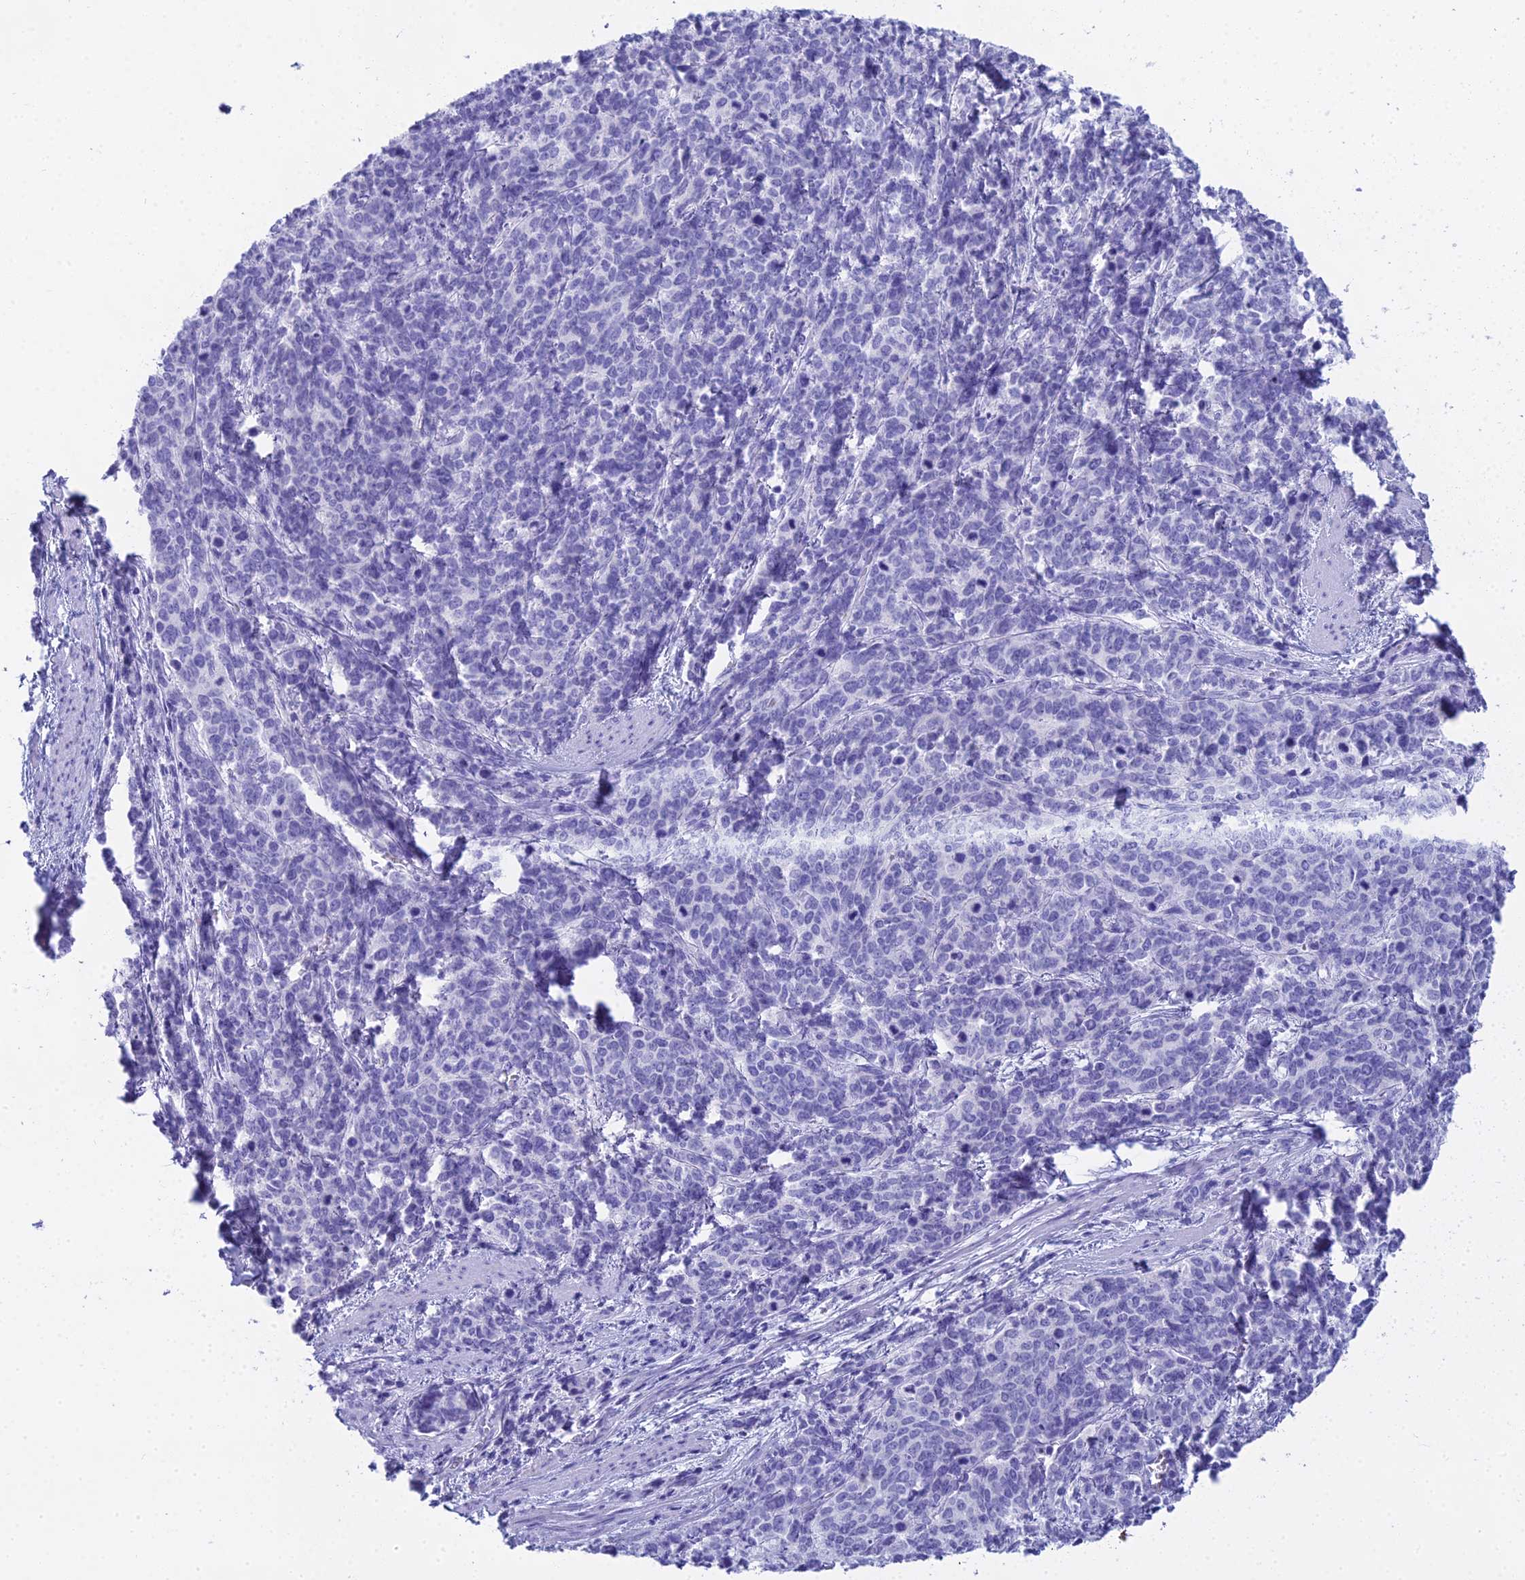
{"staining": {"intensity": "negative", "quantity": "none", "location": "none"}, "tissue": "cervical cancer", "cell_type": "Tumor cells", "image_type": "cancer", "snomed": [{"axis": "morphology", "description": "Squamous cell carcinoma, NOS"}, {"axis": "topography", "description": "Cervix"}], "caption": "Immunohistochemical staining of human cervical squamous cell carcinoma reveals no significant expression in tumor cells.", "gene": "CGB2", "patient": {"sex": "female", "age": 60}}